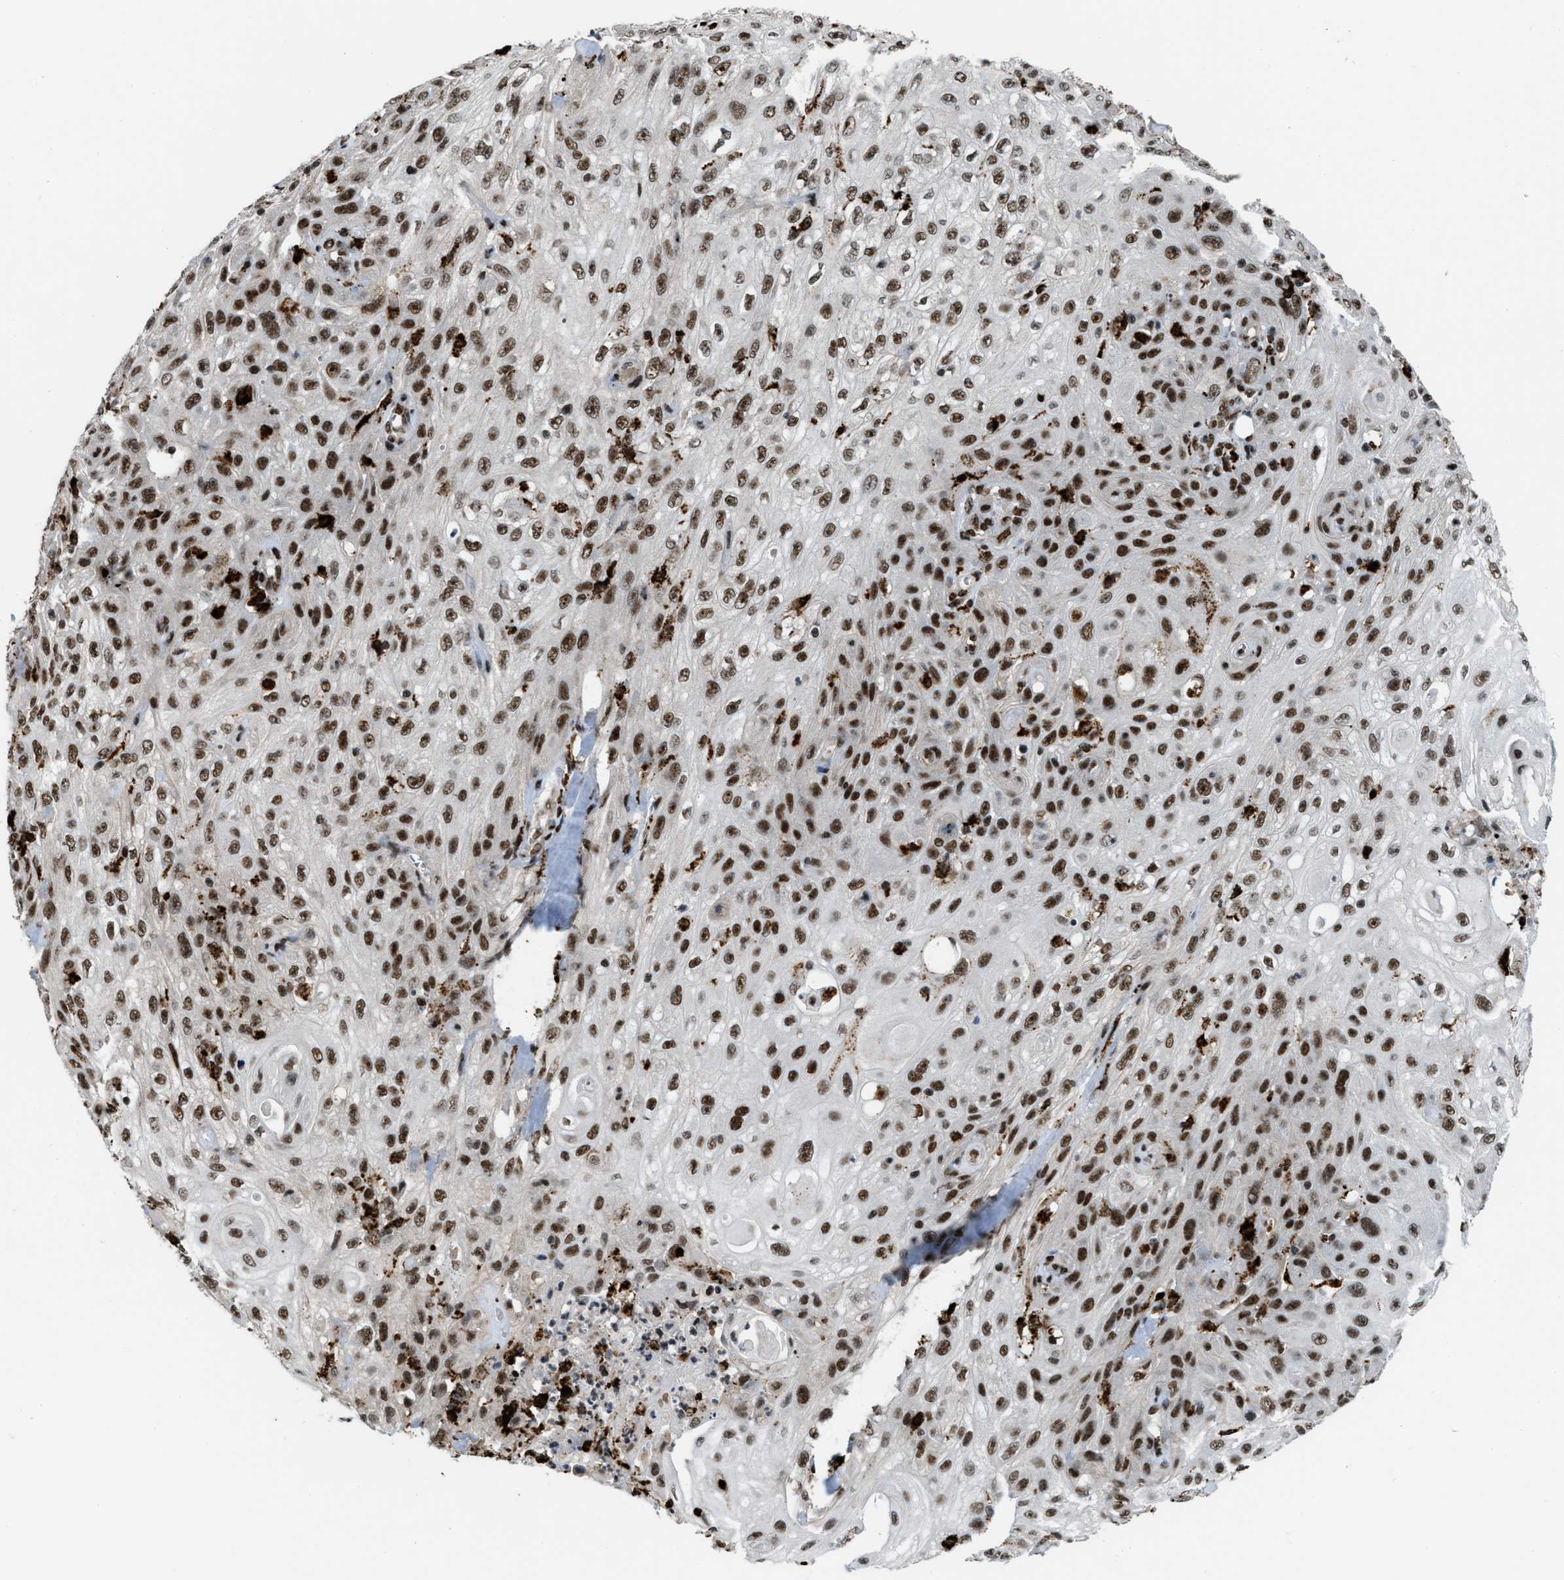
{"staining": {"intensity": "strong", "quantity": ">75%", "location": "nuclear"}, "tissue": "skin cancer", "cell_type": "Tumor cells", "image_type": "cancer", "snomed": [{"axis": "morphology", "description": "Squamous cell carcinoma, NOS"}, {"axis": "topography", "description": "Skin"}], "caption": "The immunohistochemical stain labels strong nuclear staining in tumor cells of skin cancer tissue.", "gene": "NUMA1", "patient": {"sex": "male", "age": 75}}